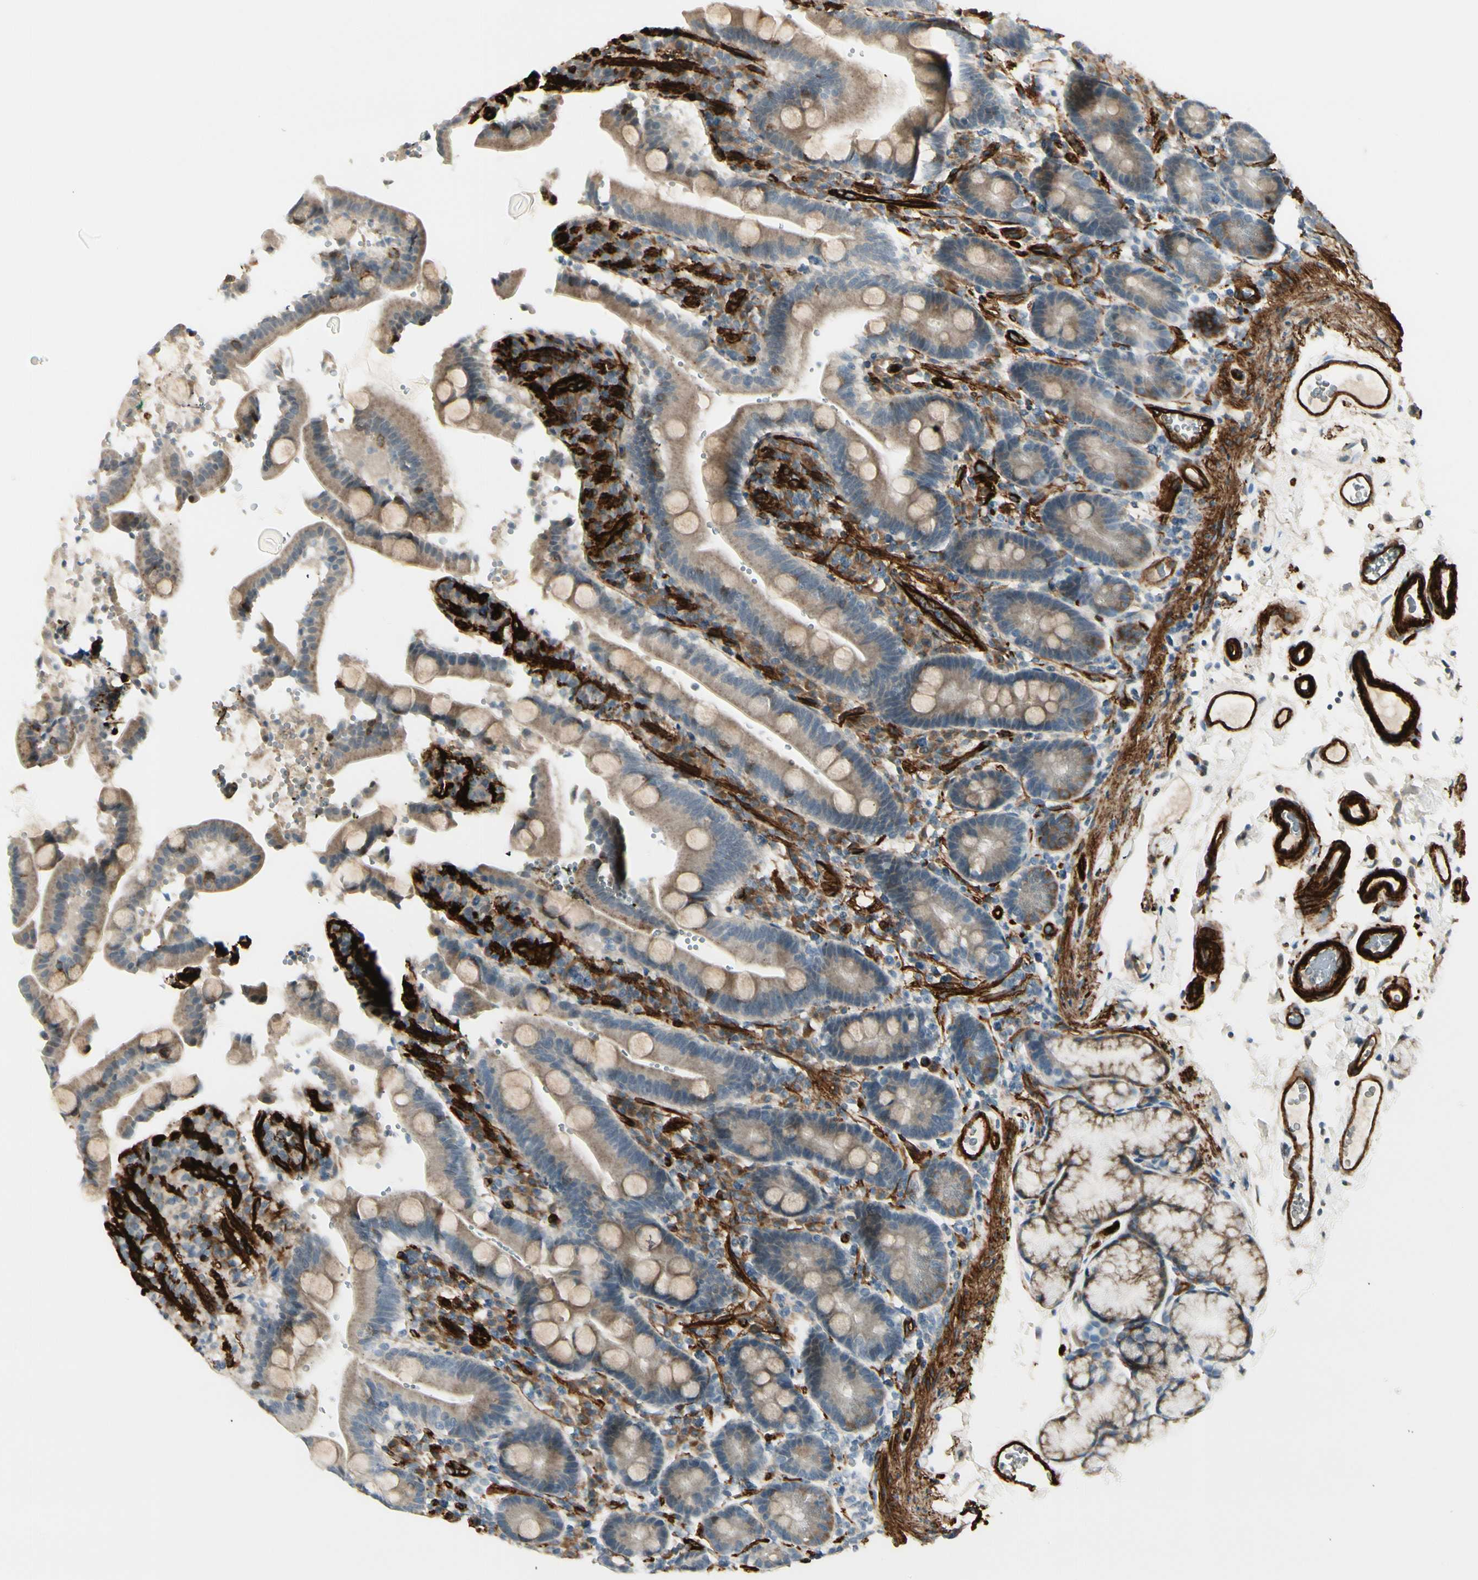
{"staining": {"intensity": "weak", "quantity": ">75%", "location": "cytoplasmic/membranous"}, "tissue": "duodenum", "cell_type": "Glandular cells", "image_type": "normal", "snomed": [{"axis": "morphology", "description": "Normal tissue, NOS"}, {"axis": "topography", "description": "Small intestine, NOS"}], "caption": "High-power microscopy captured an immunohistochemistry micrograph of unremarkable duodenum, revealing weak cytoplasmic/membranous staining in approximately >75% of glandular cells.", "gene": "MCAM", "patient": {"sex": "female", "age": 71}}